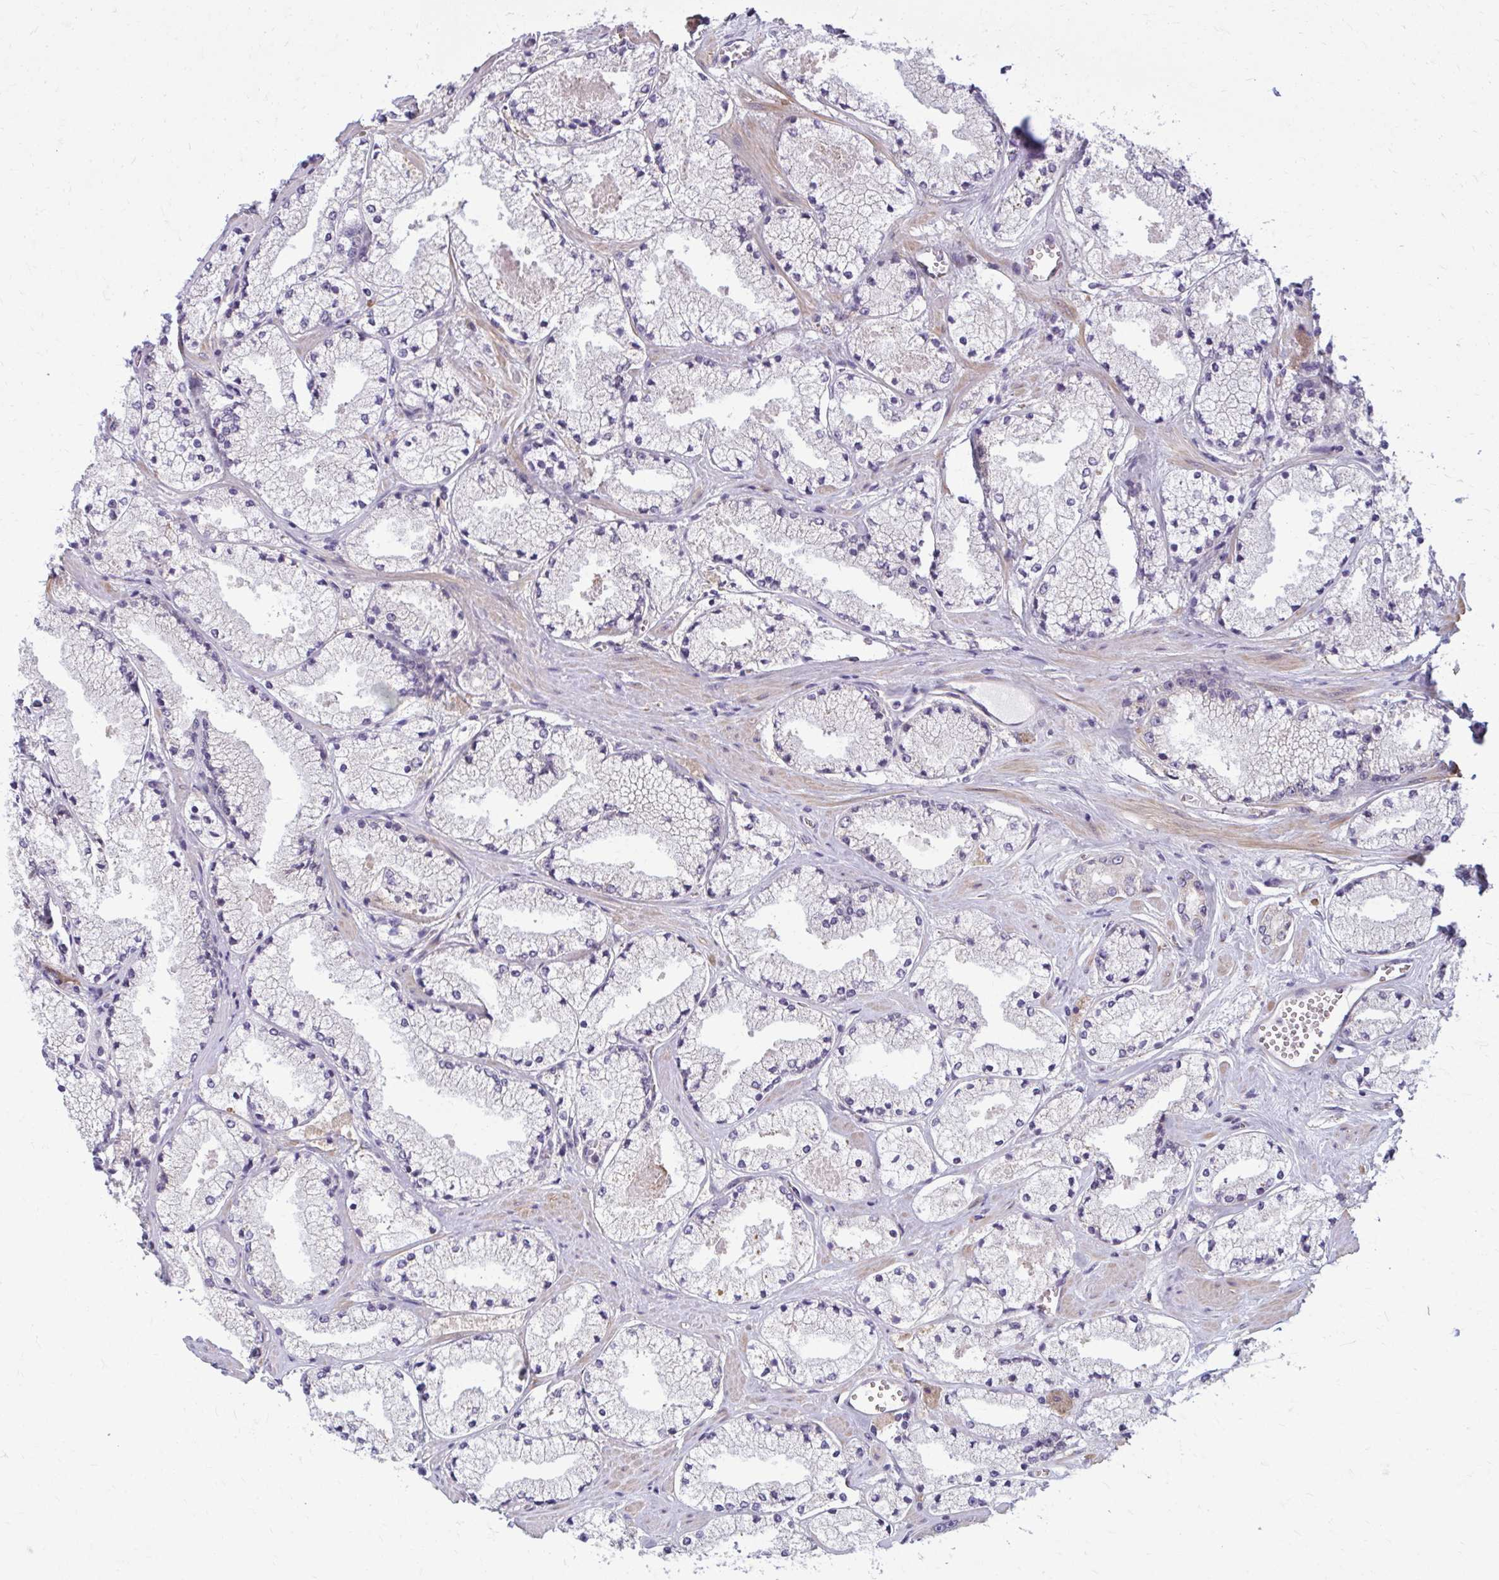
{"staining": {"intensity": "negative", "quantity": "none", "location": "none"}, "tissue": "prostate cancer", "cell_type": "Tumor cells", "image_type": "cancer", "snomed": [{"axis": "morphology", "description": "Adenocarcinoma, High grade"}, {"axis": "topography", "description": "Prostate"}], "caption": "IHC photomicrograph of neoplastic tissue: prostate adenocarcinoma (high-grade) stained with DAB reveals no significant protein positivity in tumor cells.", "gene": "CEMP1", "patient": {"sex": "male", "age": 63}}